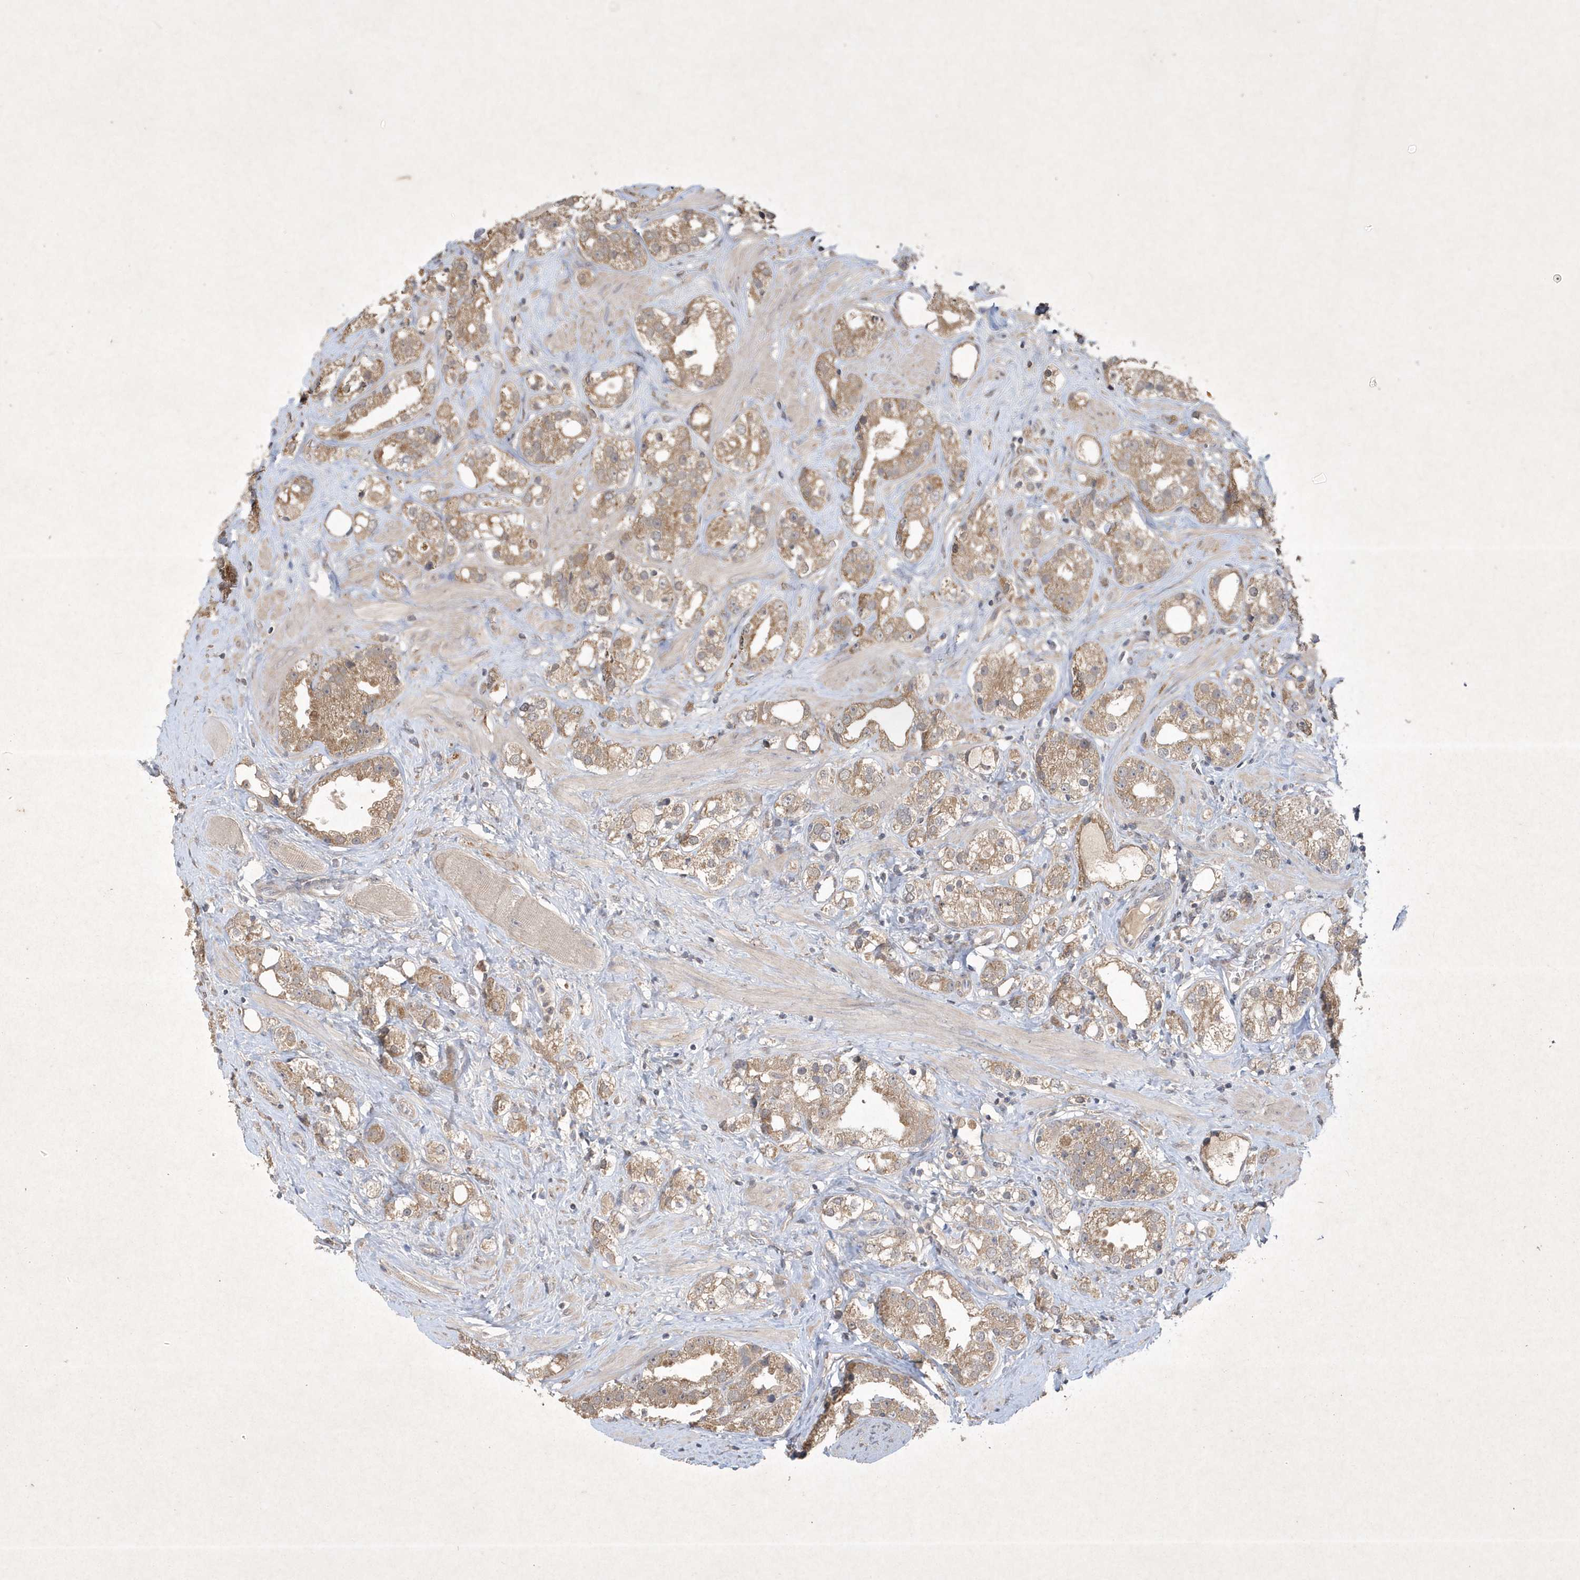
{"staining": {"intensity": "moderate", "quantity": ">75%", "location": "cytoplasmic/membranous"}, "tissue": "prostate cancer", "cell_type": "Tumor cells", "image_type": "cancer", "snomed": [{"axis": "morphology", "description": "Adenocarcinoma, NOS"}, {"axis": "topography", "description": "Prostate"}], "caption": "This histopathology image reveals immunohistochemistry (IHC) staining of human adenocarcinoma (prostate), with medium moderate cytoplasmic/membranous staining in approximately >75% of tumor cells.", "gene": "AKR7A2", "patient": {"sex": "male", "age": 79}}